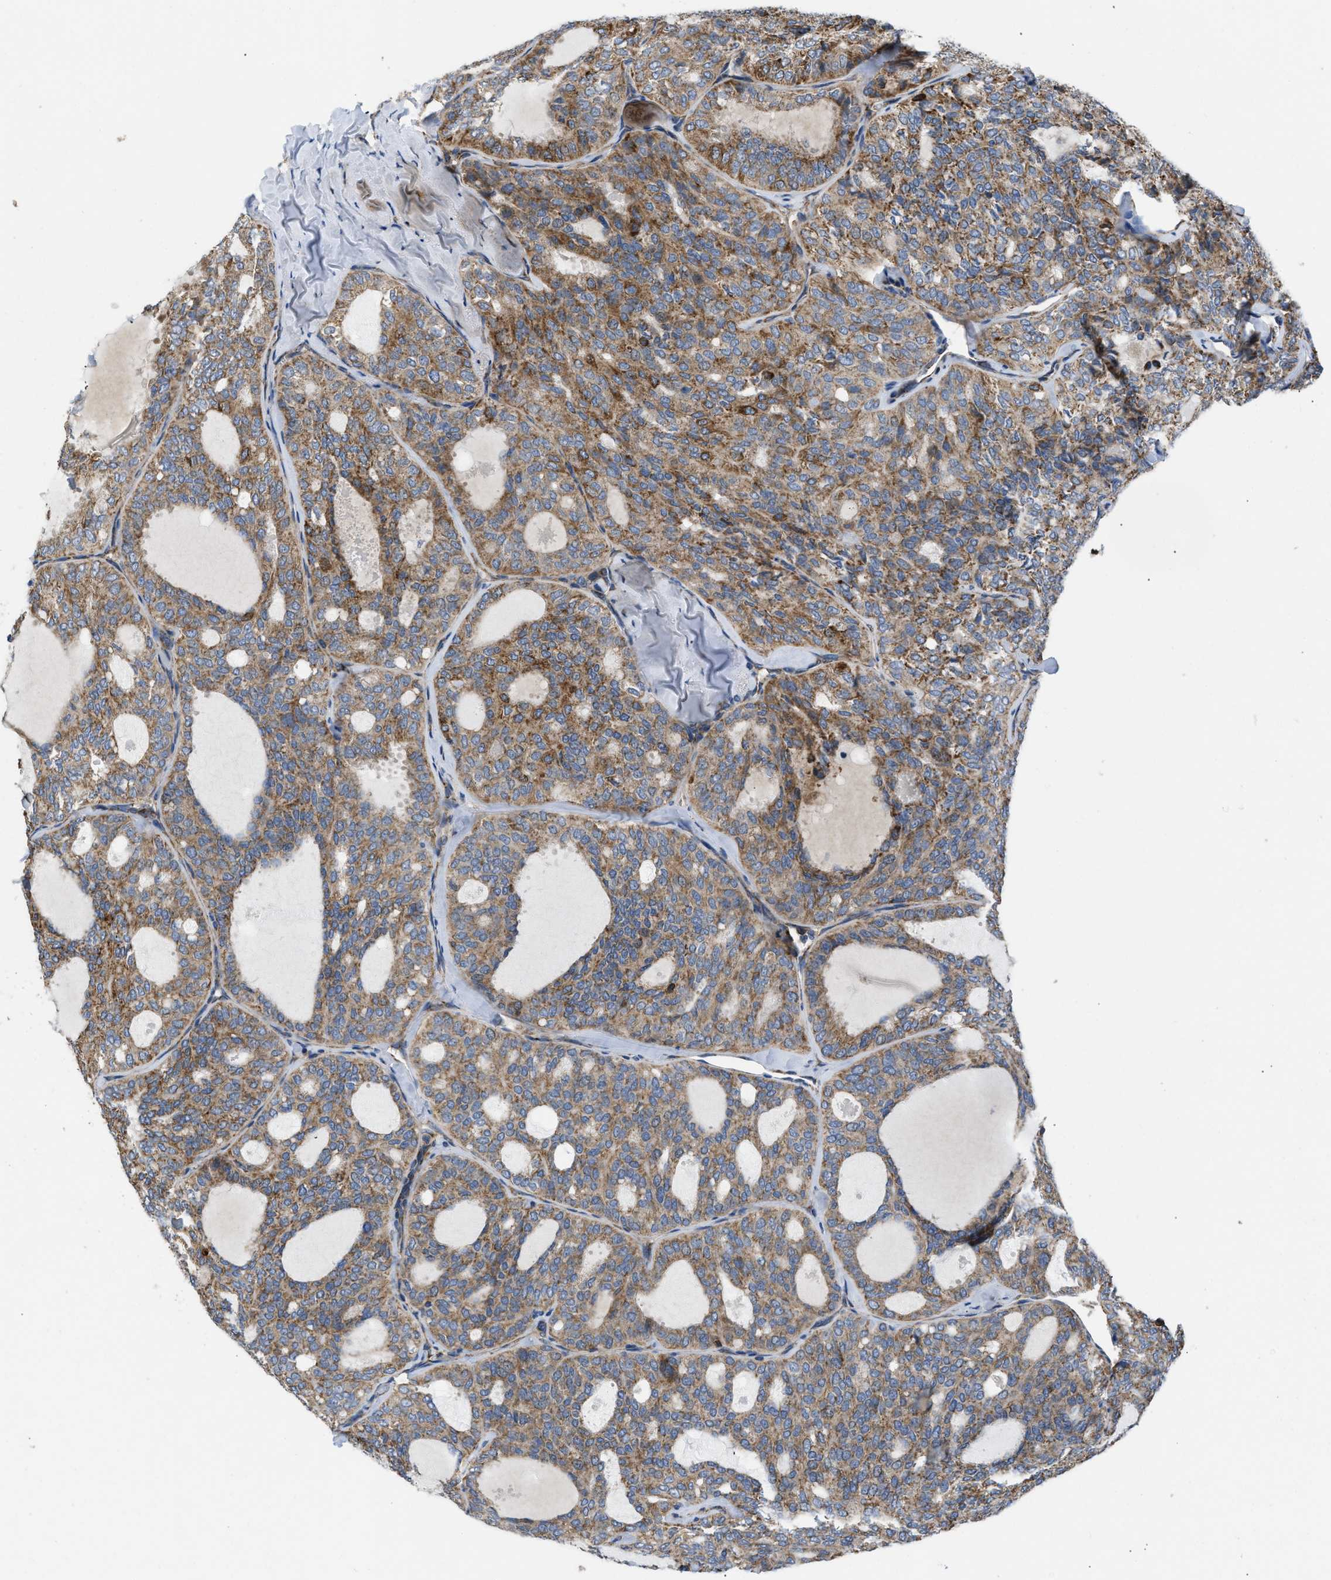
{"staining": {"intensity": "moderate", "quantity": ">75%", "location": "cytoplasmic/membranous"}, "tissue": "thyroid cancer", "cell_type": "Tumor cells", "image_type": "cancer", "snomed": [{"axis": "morphology", "description": "Follicular adenoma carcinoma, NOS"}, {"axis": "topography", "description": "Thyroid gland"}], "caption": "High-power microscopy captured an immunohistochemistry (IHC) micrograph of thyroid cancer, revealing moderate cytoplasmic/membranous positivity in approximately >75% of tumor cells.", "gene": "OPTN", "patient": {"sex": "male", "age": 75}}